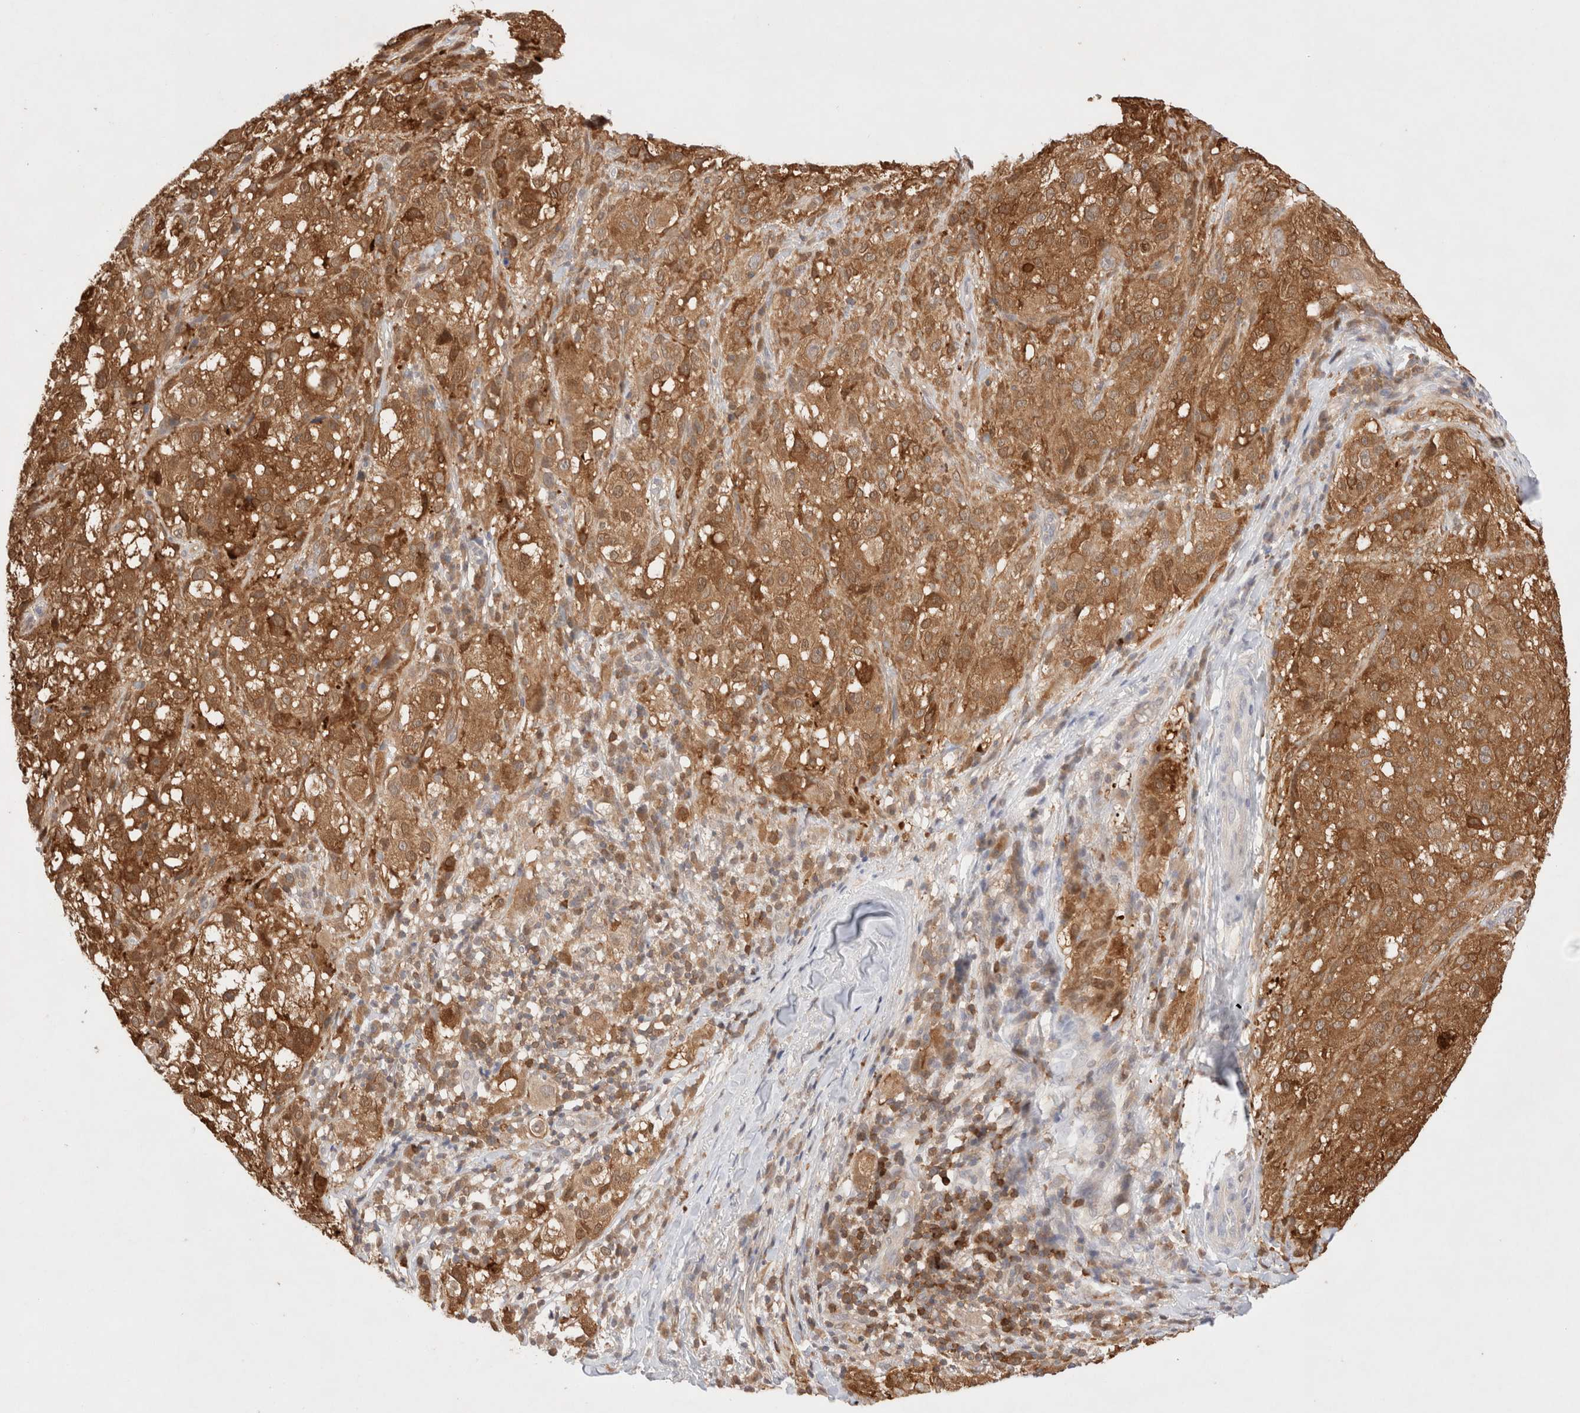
{"staining": {"intensity": "moderate", "quantity": ">75%", "location": "cytoplasmic/membranous"}, "tissue": "melanoma", "cell_type": "Tumor cells", "image_type": "cancer", "snomed": [{"axis": "morphology", "description": "Necrosis, NOS"}, {"axis": "morphology", "description": "Malignant melanoma, NOS"}, {"axis": "topography", "description": "Skin"}], "caption": "Immunohistochemistry (IHC) histopathology image of neoplastic tissue: melanoma stained using IHC reveals medium levels of moderate protein expression localized specifically in the cytoplasmic/membranous of tumor cells, appearing as a cytoplasmic/membranous brown color.", "gene": "STARD10", "patient": {"sex": "female", "age": 87}}